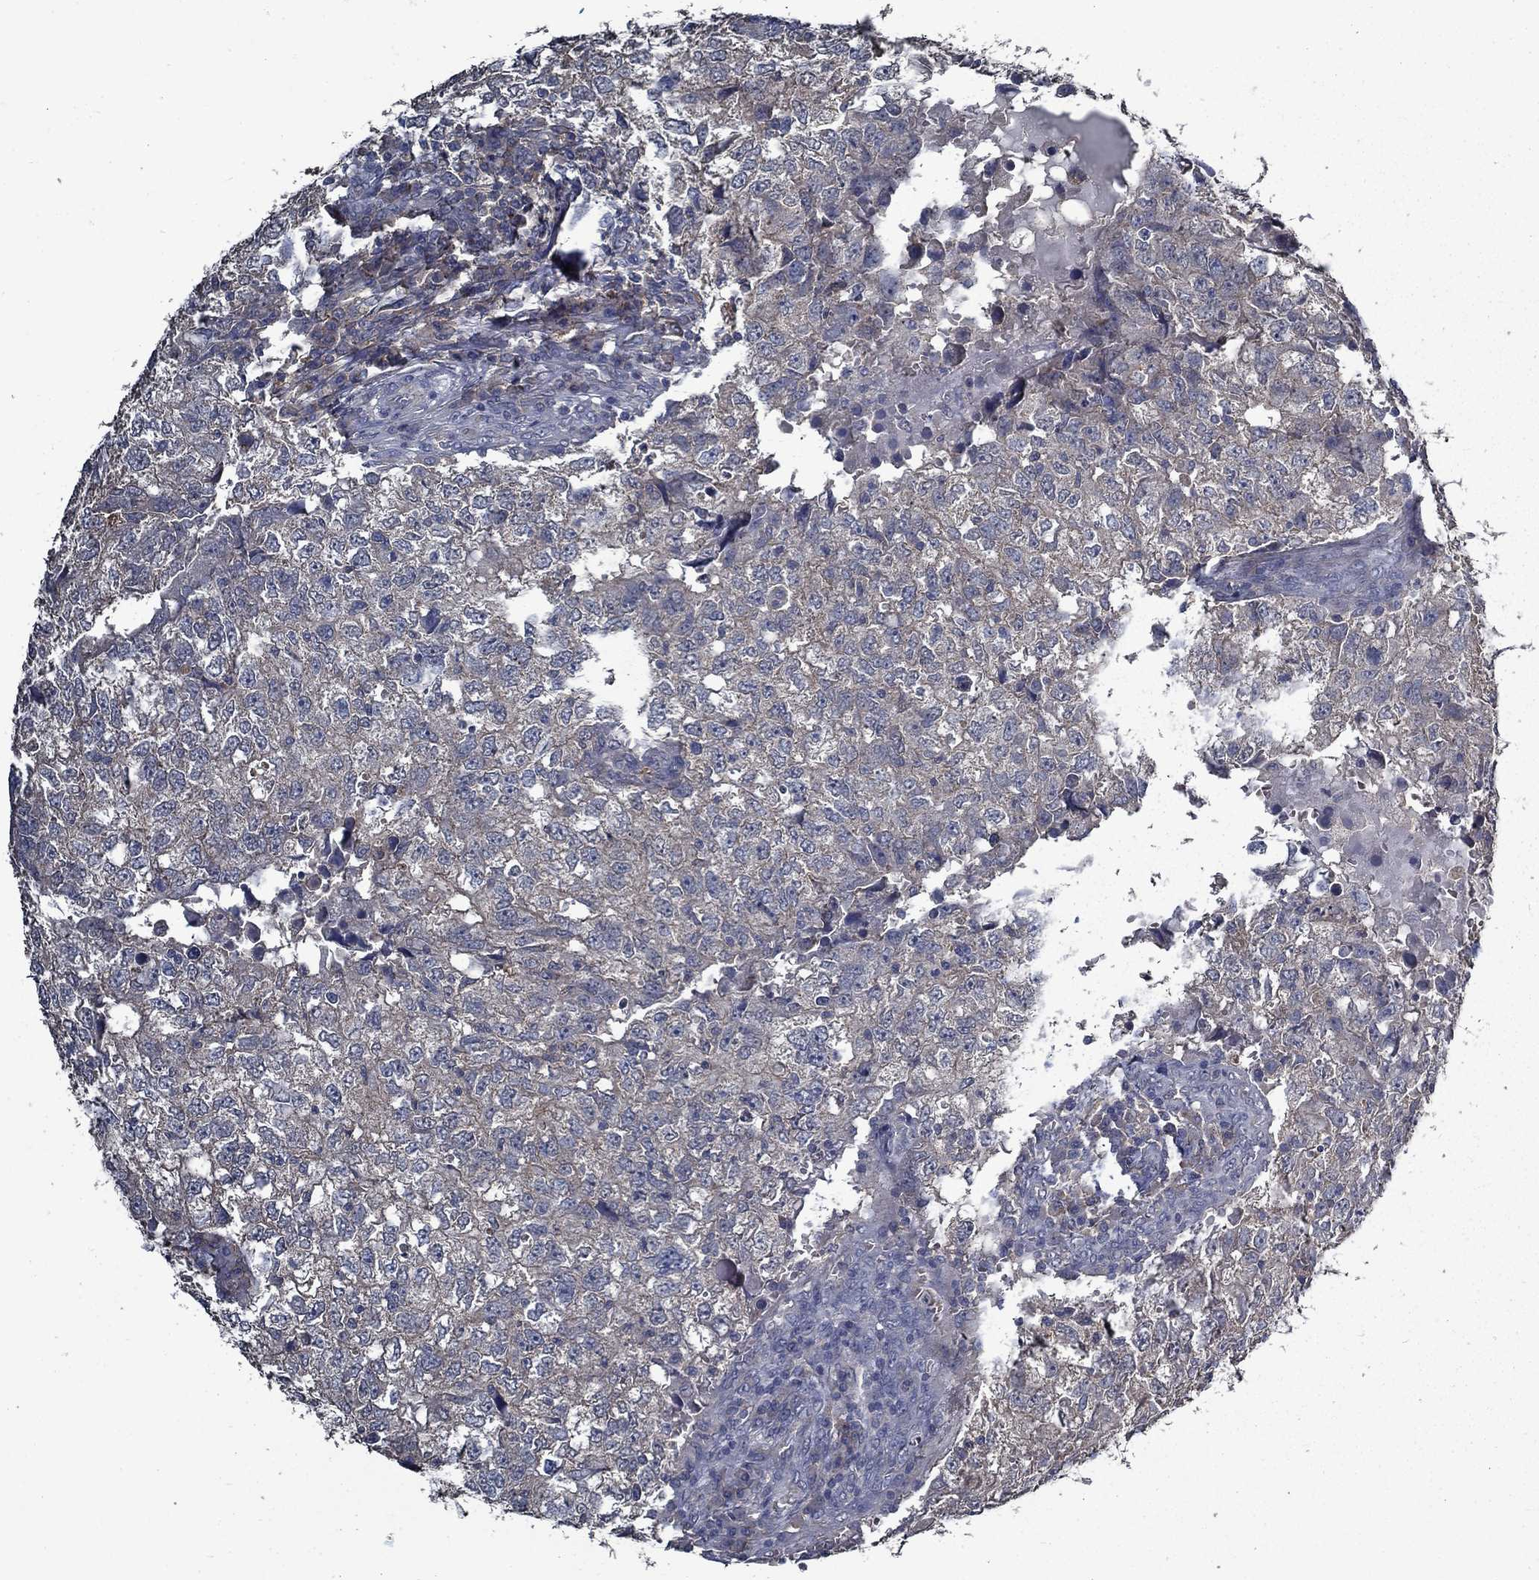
{"staining": {"intensity": "weak", "quantity": "25%-75%", "location": "cytoplasmic/membranous"}, "tissue": "breast cancer", "cell_type": "Tumor cells", "image_type": "cancer", "snomed": [{"axis": "morphology", "description": "Duct carcinoma"}, {"axis": "topography", "description": "Breast"}], "caption": "An immunohistochemistry histopathology image of neoplastic tissue is shown. Protein staining in brown shows weak cytoplasmic/membranous positivity in intraductal carcinoma (breast) within tumor cells.", "gene": "SLC44A1", "patient": {"sex": "female", "age": 30}}